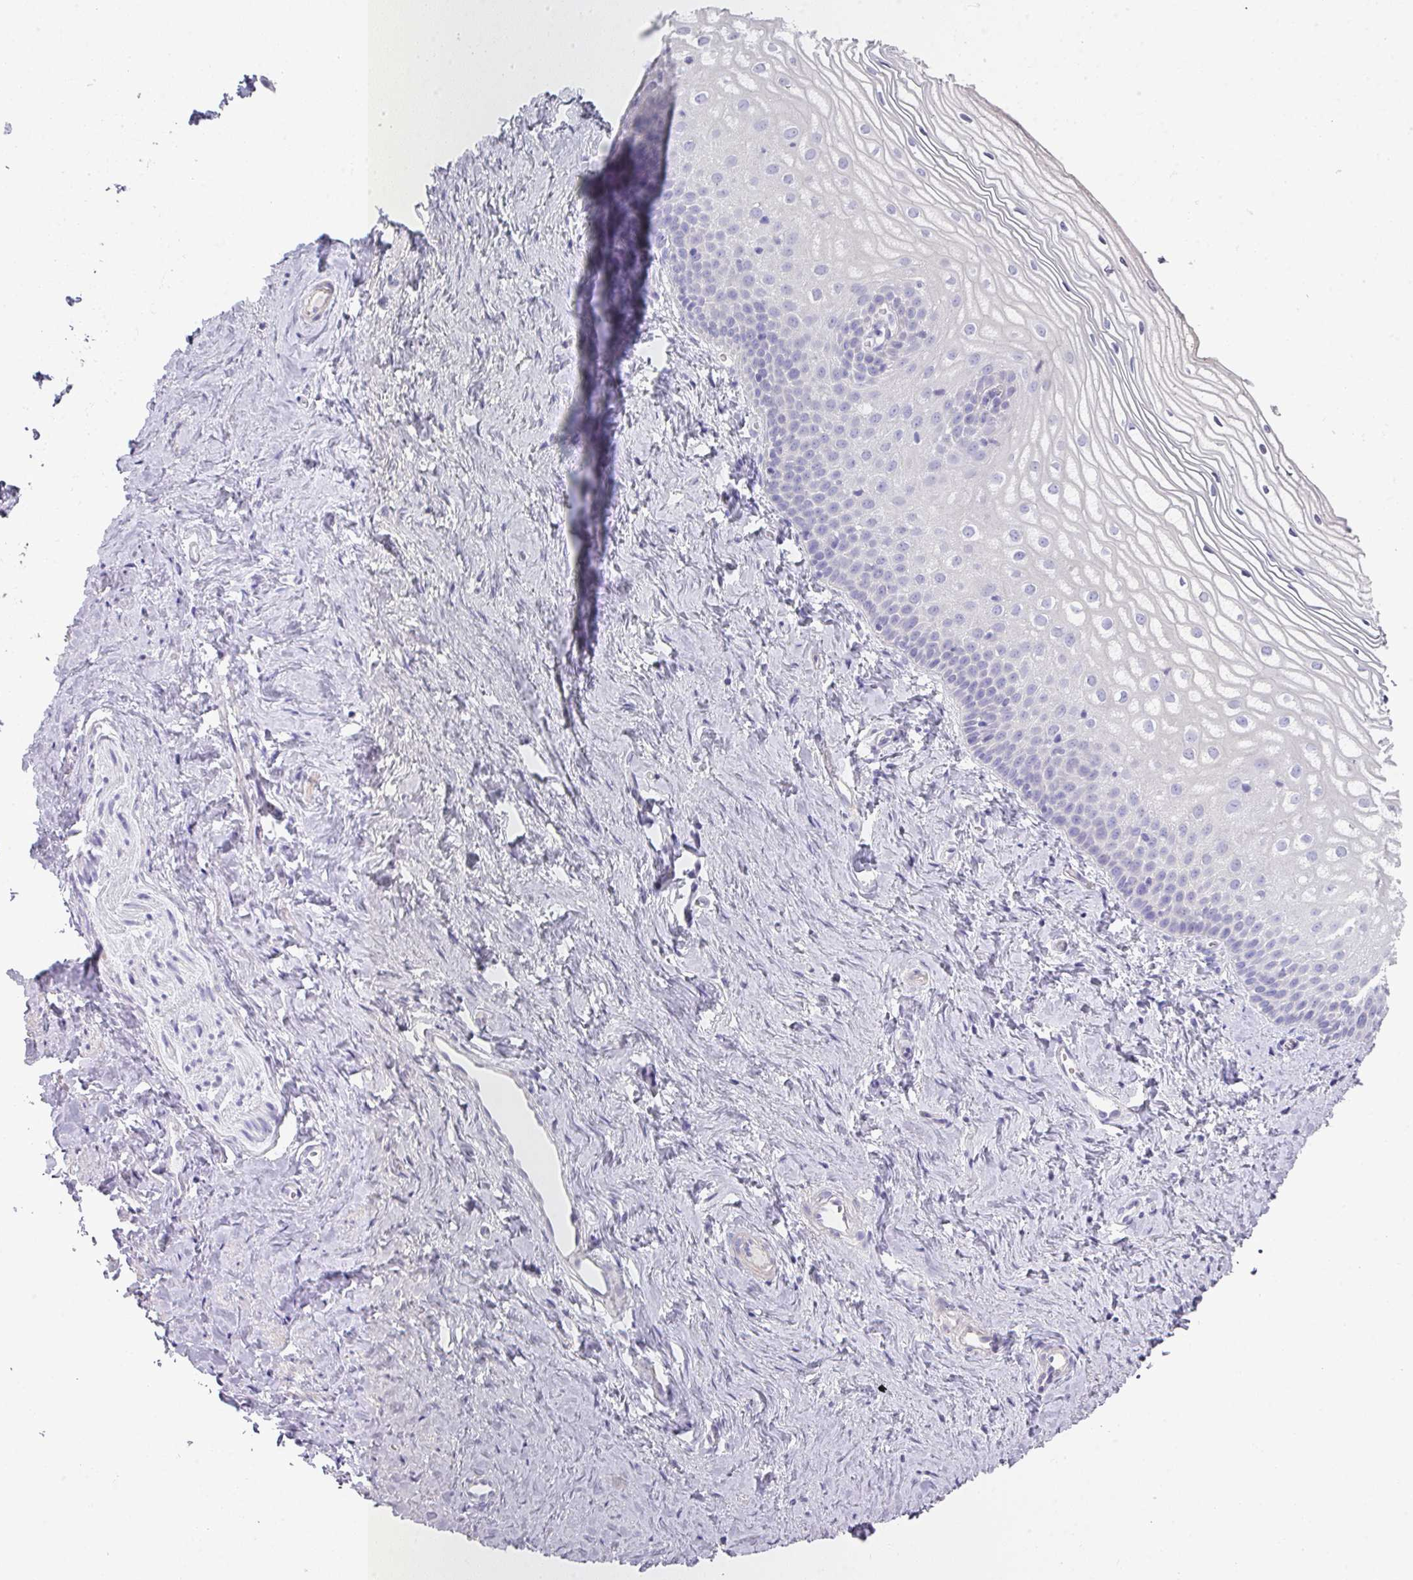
{"staining": {"intensity": "negative", "quantity": "none", "location": "none"}, "tissue": "vagina", "cell_type": "Squamous epithelial cells", "image_type": "normal", "snomed": [{"axis": "morphology", "description": "Normal tissue, NOS"}, {"axis": "topography", "description": "Vagina"}], "caption": "Immunohistochemical staining of unremarkable human vagina demonstrates no significant staining in squamous epithelial cells.", "gene": "GLI4", "patient": {"sex": "female", "age": 56}}